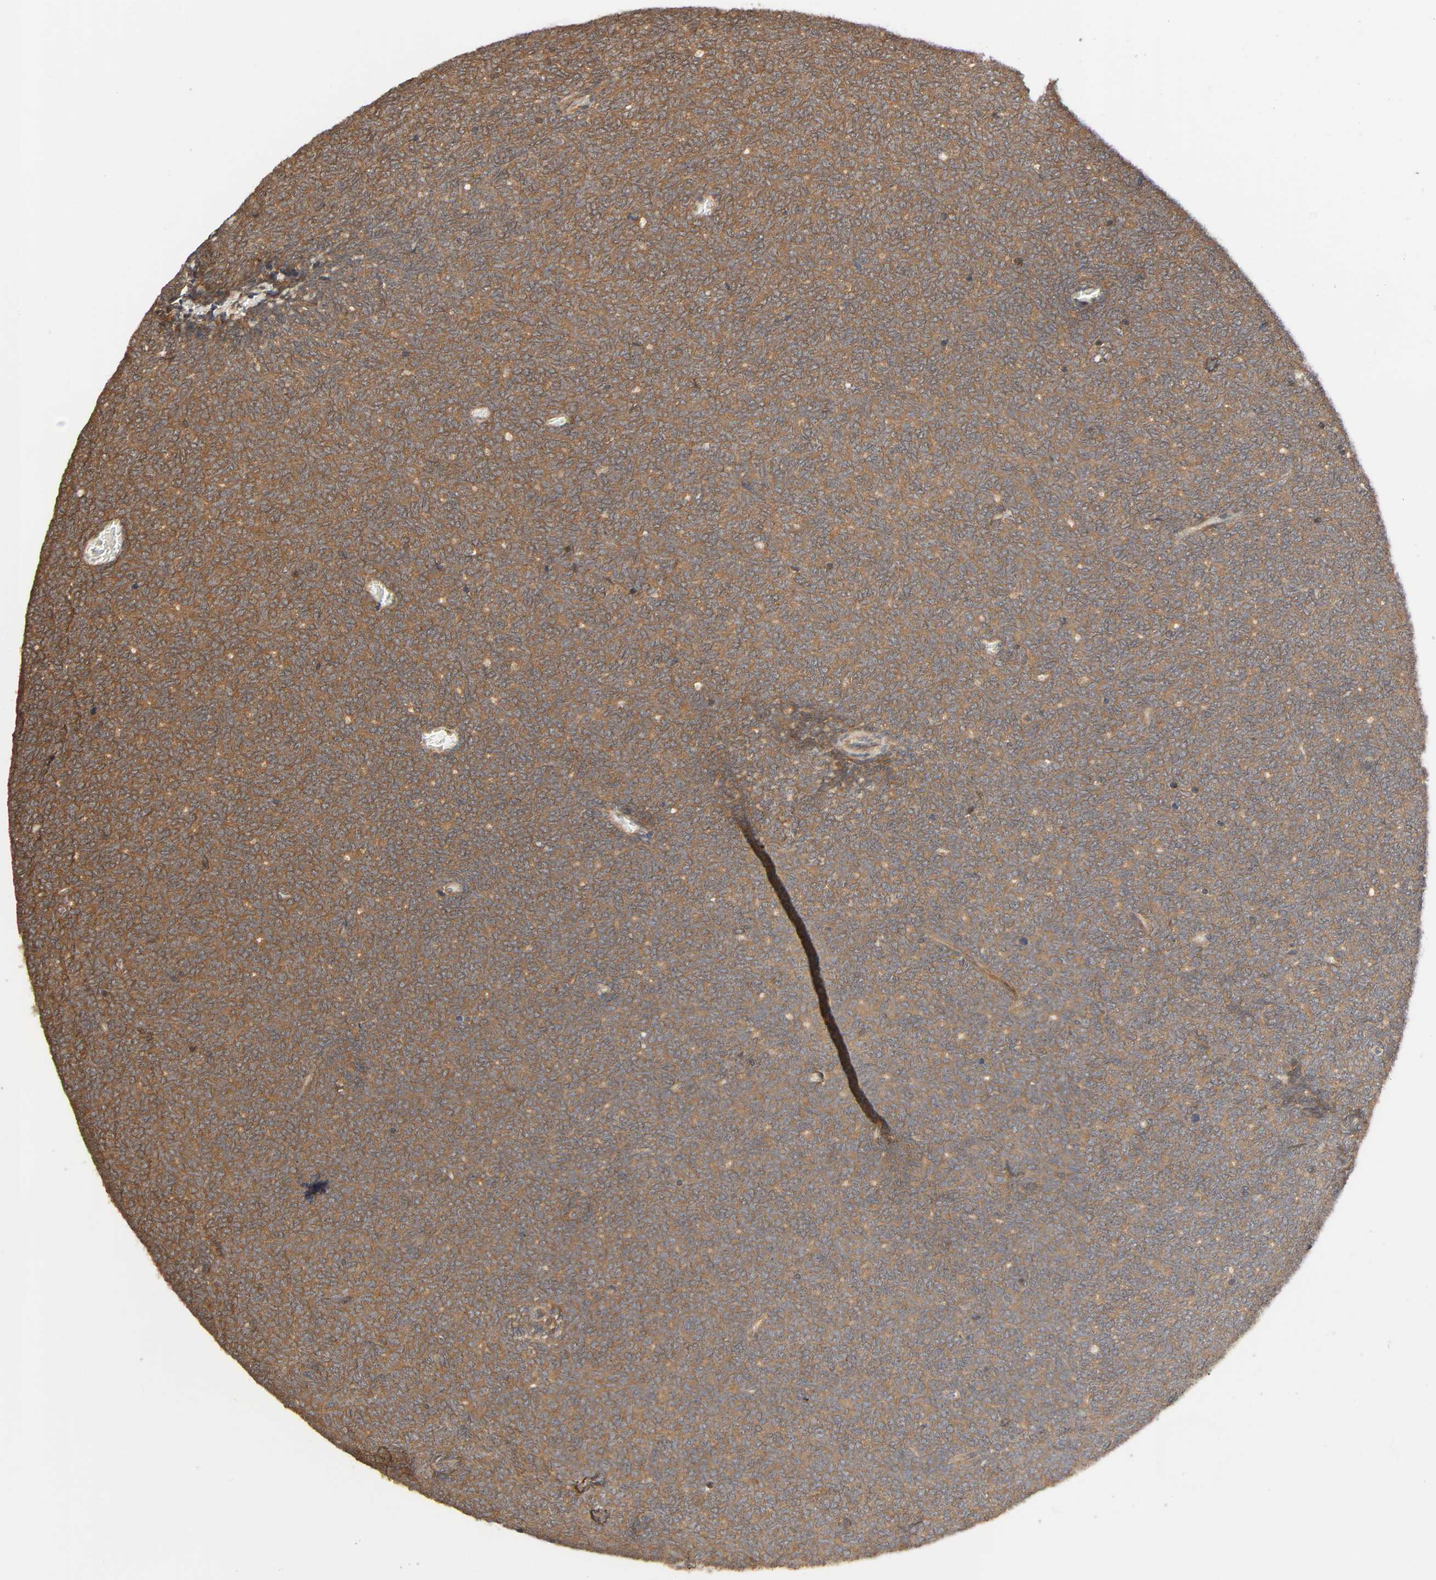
{"staining": {"intensity": "moderate", "quantity": ">75%", "location": "cytoplasmic/membranous"}, "tissue": "renal cancer", "cell_type": "Tumor cells", "image_type": "cancer", "snomed": [{"axis": "morphology", "description": "Neoplasm, malignant, NOS"}, {"axis": "topography", "description": "Kidney"}], "caption": "Immunohistochemistry staining of renal cancer (neoplasm (malignant)), which shows medium levels of moderate cytoplasmic/membranous positivity in approximately >75% of tumor cells indicating moderate cytoplasmic/membranous protein staining. The staining was performed using DAB (brown) for protein detection and nuclei were counterstained in hematoxylin (blue).", "gene": "PPP2R1B", "patient": {"sex": "male", "age": 28}}